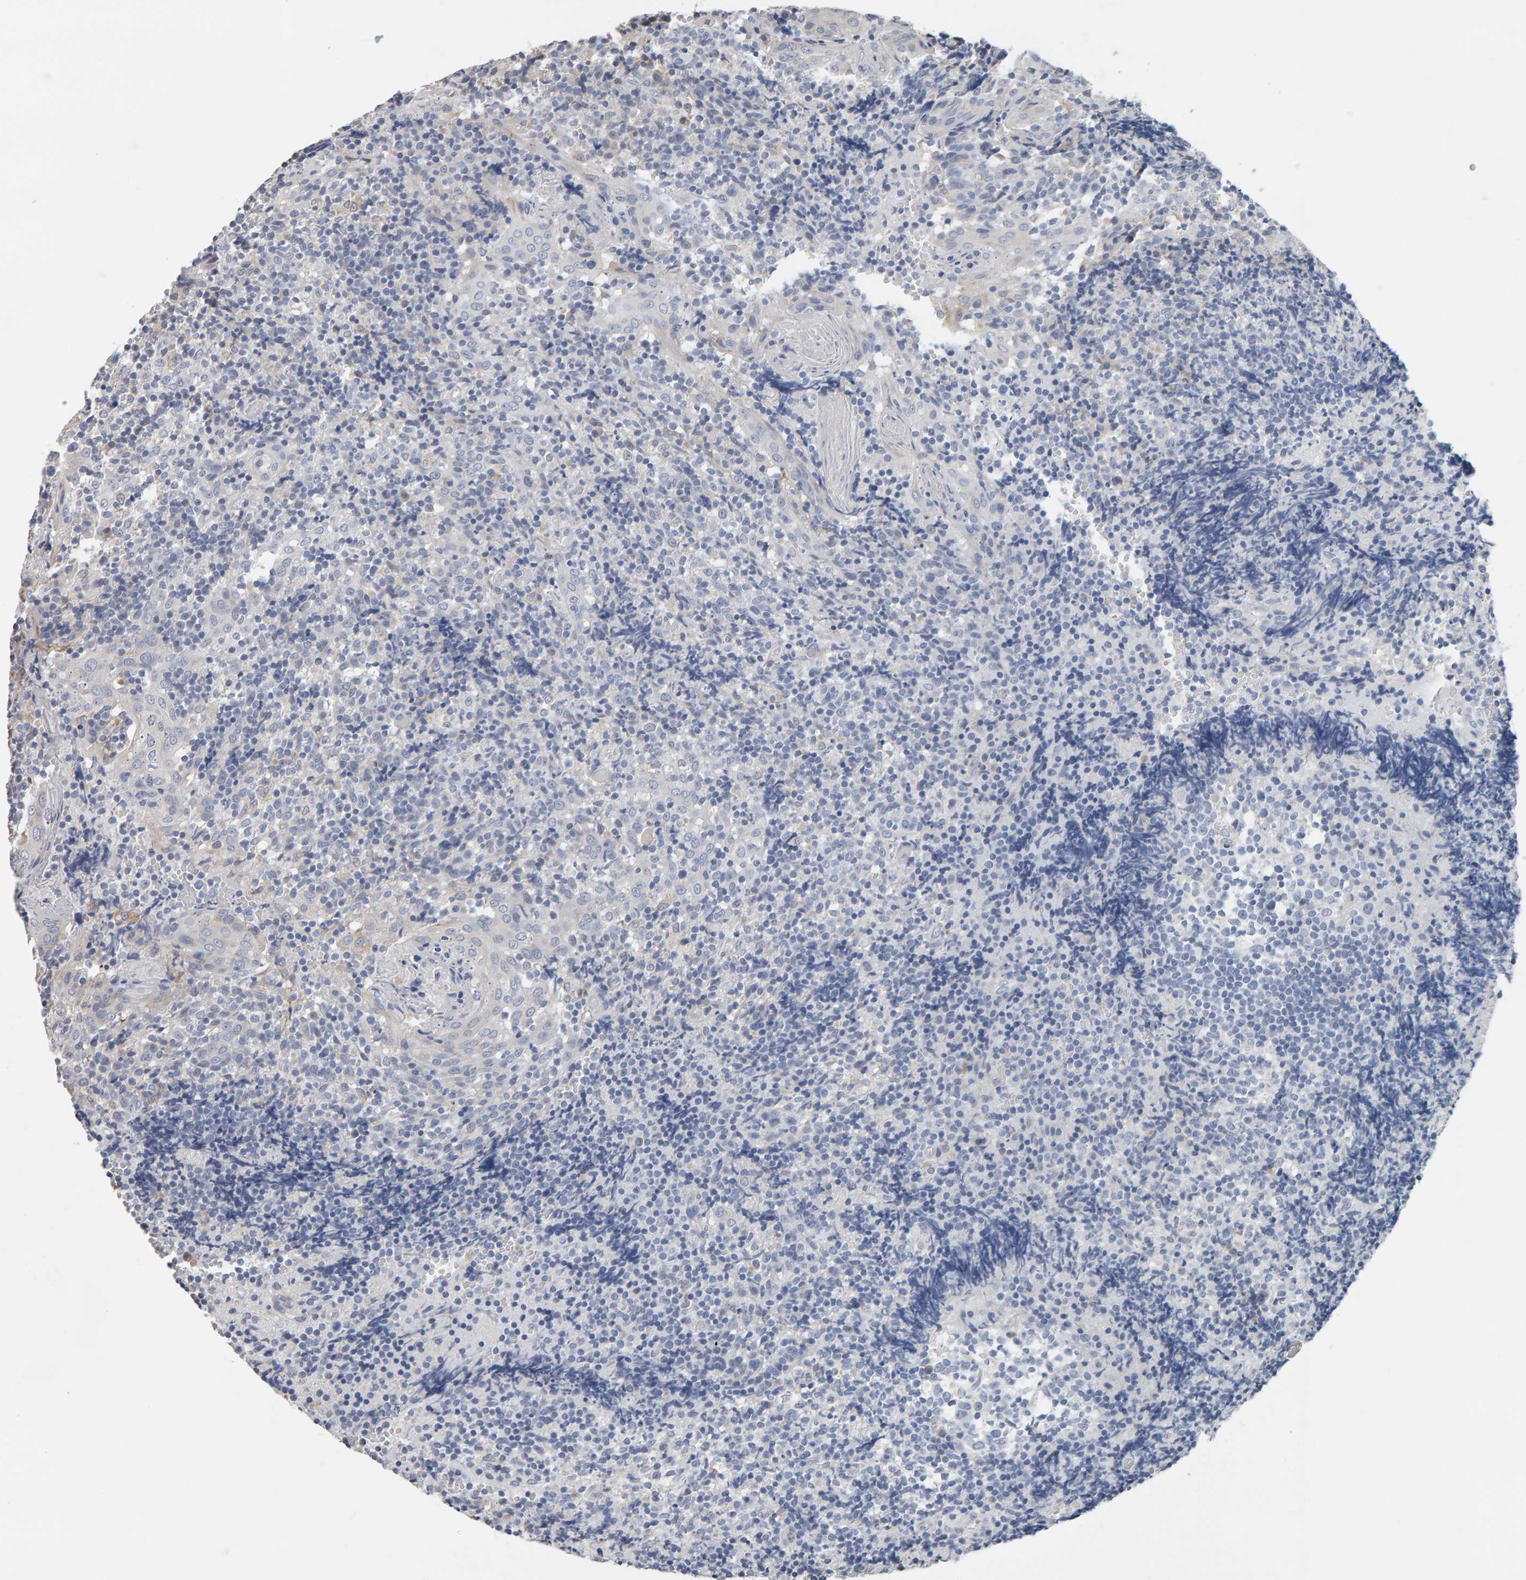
{"staining": {"intensity": "negative", "quantity": "none", "location": "none"}, "tissue": "tonsil", "cell_type": "Germinal center cells", "image_type": "normal", "snomed": [{"axis": "morphology", "description": "Normal tissue, NOS"}, {"axis": "topography", "description": "Tonsil"}], "caption": "This is an immunohistochemistry (IHC) histopathology image of benign tonsil. There is no expression in germinal center cells.", "gene": "ADHFE1", "patient": {"sex": "female", "age": 19}}